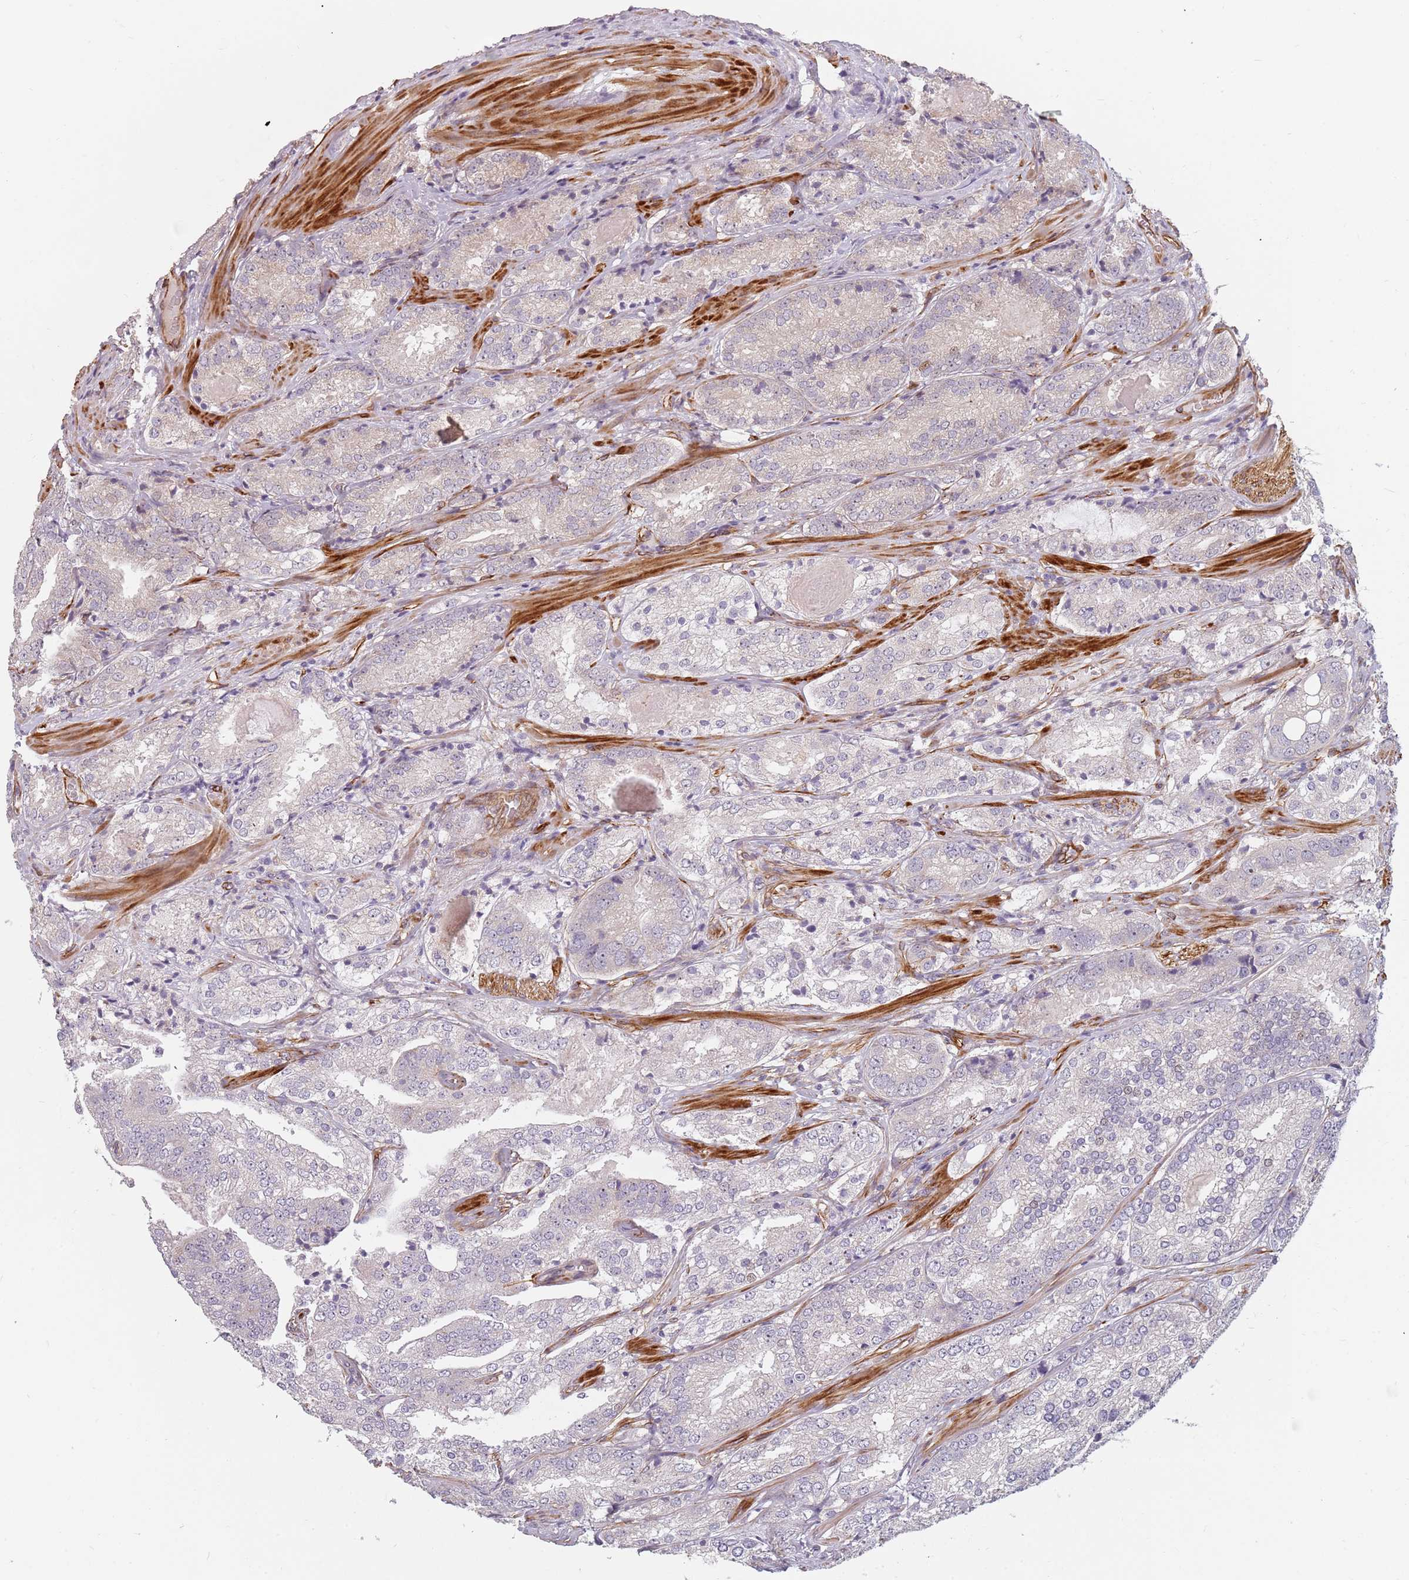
{"staining": {"intensity": "negative", "quantity": "none", "location": "none"}, "tissue": "prostate cancer", "cell_type": "Tumor cells", "image_type": "cancer", "snomed": [{"axis": "morphology", "description": "Adenocarcinoma, High grade"}, {"axis": "topography", "description": "Prostate"}], "caption": "Prostate cancer (adenocarcinoma (high-grade)) was stained to show a protein in brown. There is no significant positivity in tumor cells.", "gene": "GAS2L3", "patient": {"sex": "male", "age": 63}}